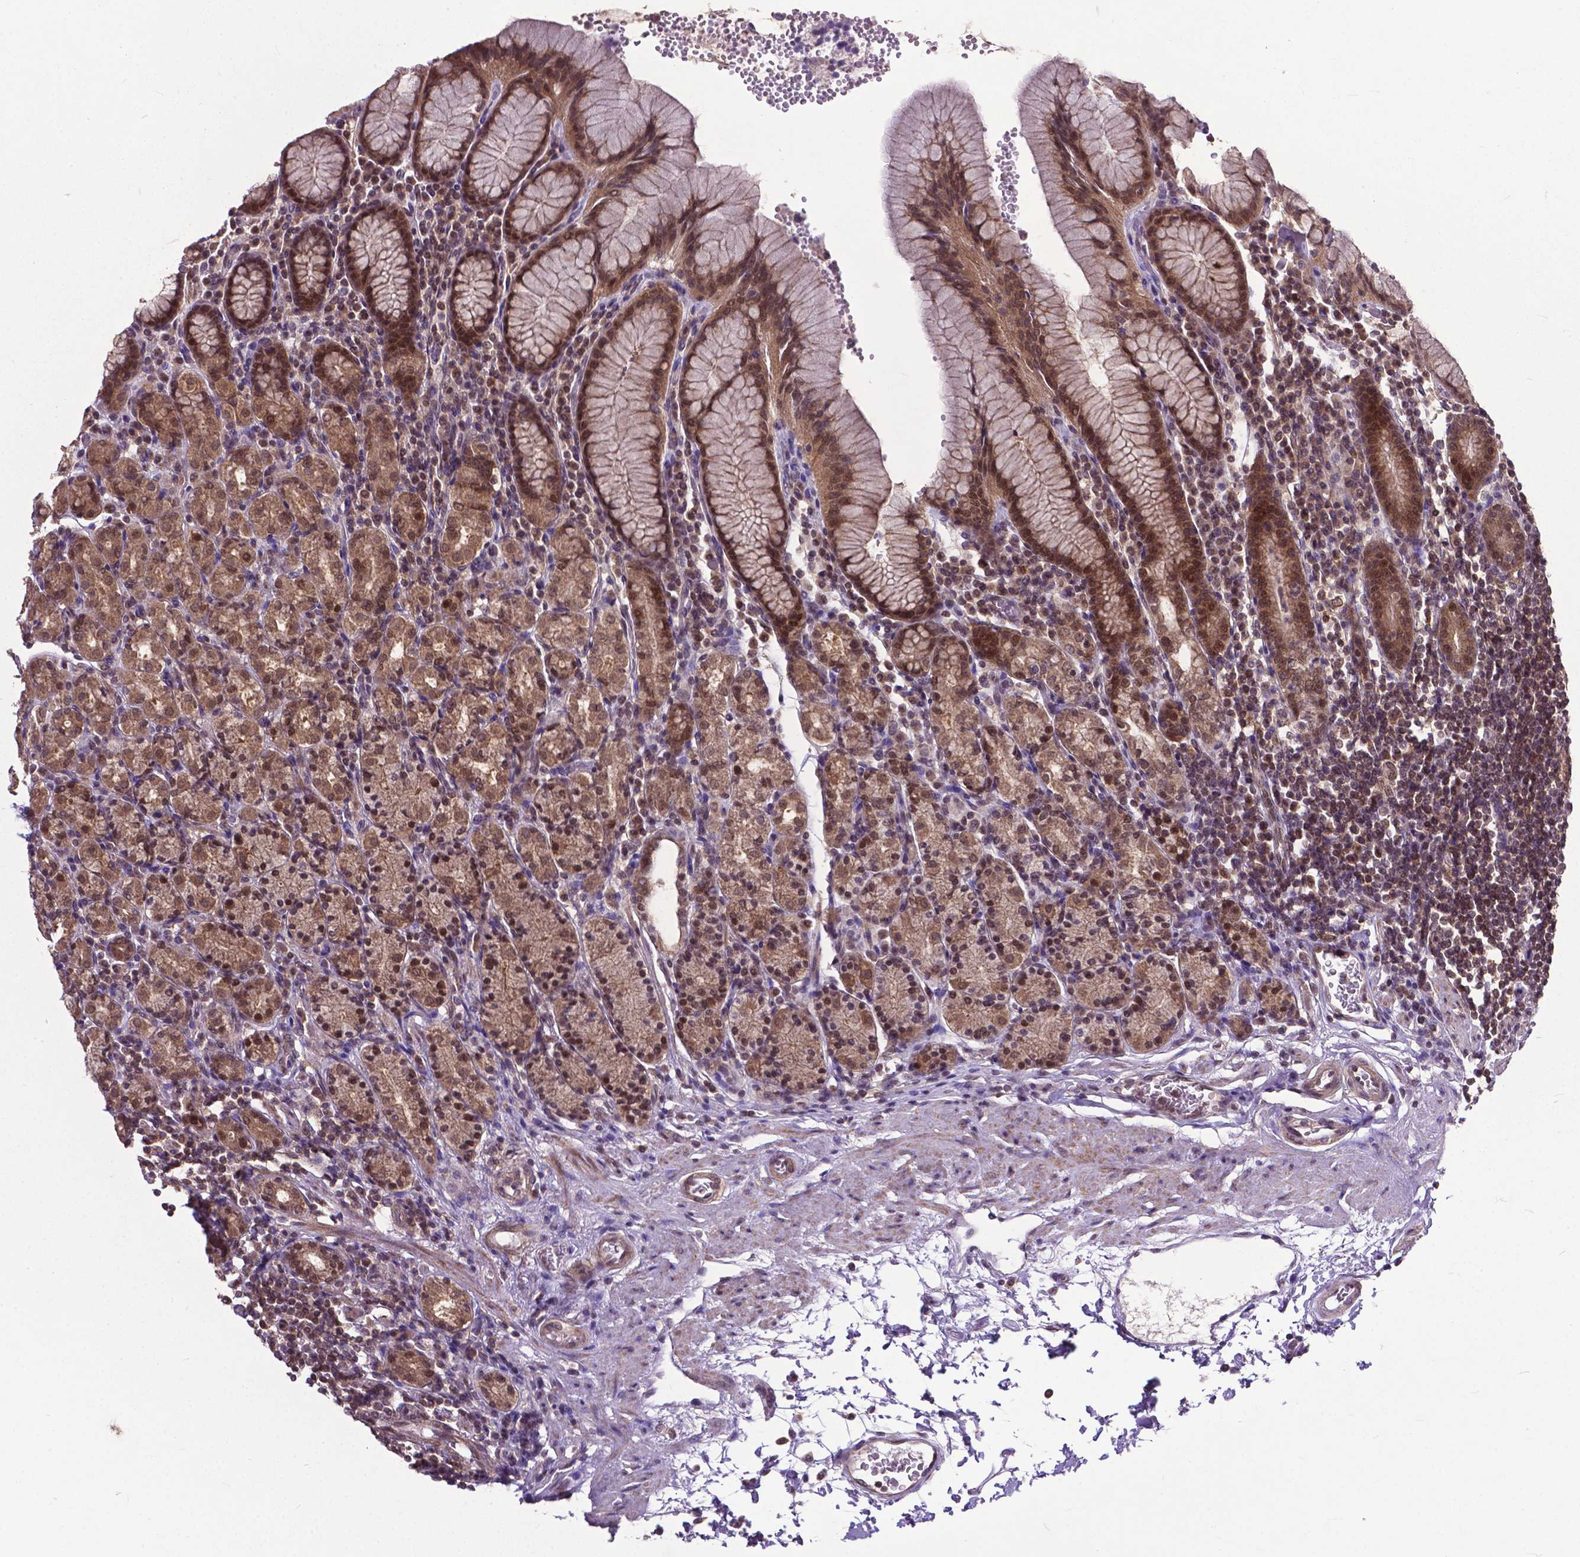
{"staining": {"intensity": "moderate", "quantity": ">75%", "location": "cytoplasmic/membranous,nuclear"}, "tissue": "stomach", "cell_type": "Glandular cells", "image_type": "normal", "snomed": [{"axis": "morphology", "description": "Normal tissue, NOS"}, {"axis": "topography", "description": "Stomach, upper"}, {"axis": "topography", "description": "Stomach"}], "caption": "An IHC histopathology image of benign tissue is shown. Protein staining in brown labels moderate cytoplasmic/membranous,nuclear positivity in stomach within glandular cells.", "gene": "OTUB1", "patient": {"sex": "male", "age": 62}}